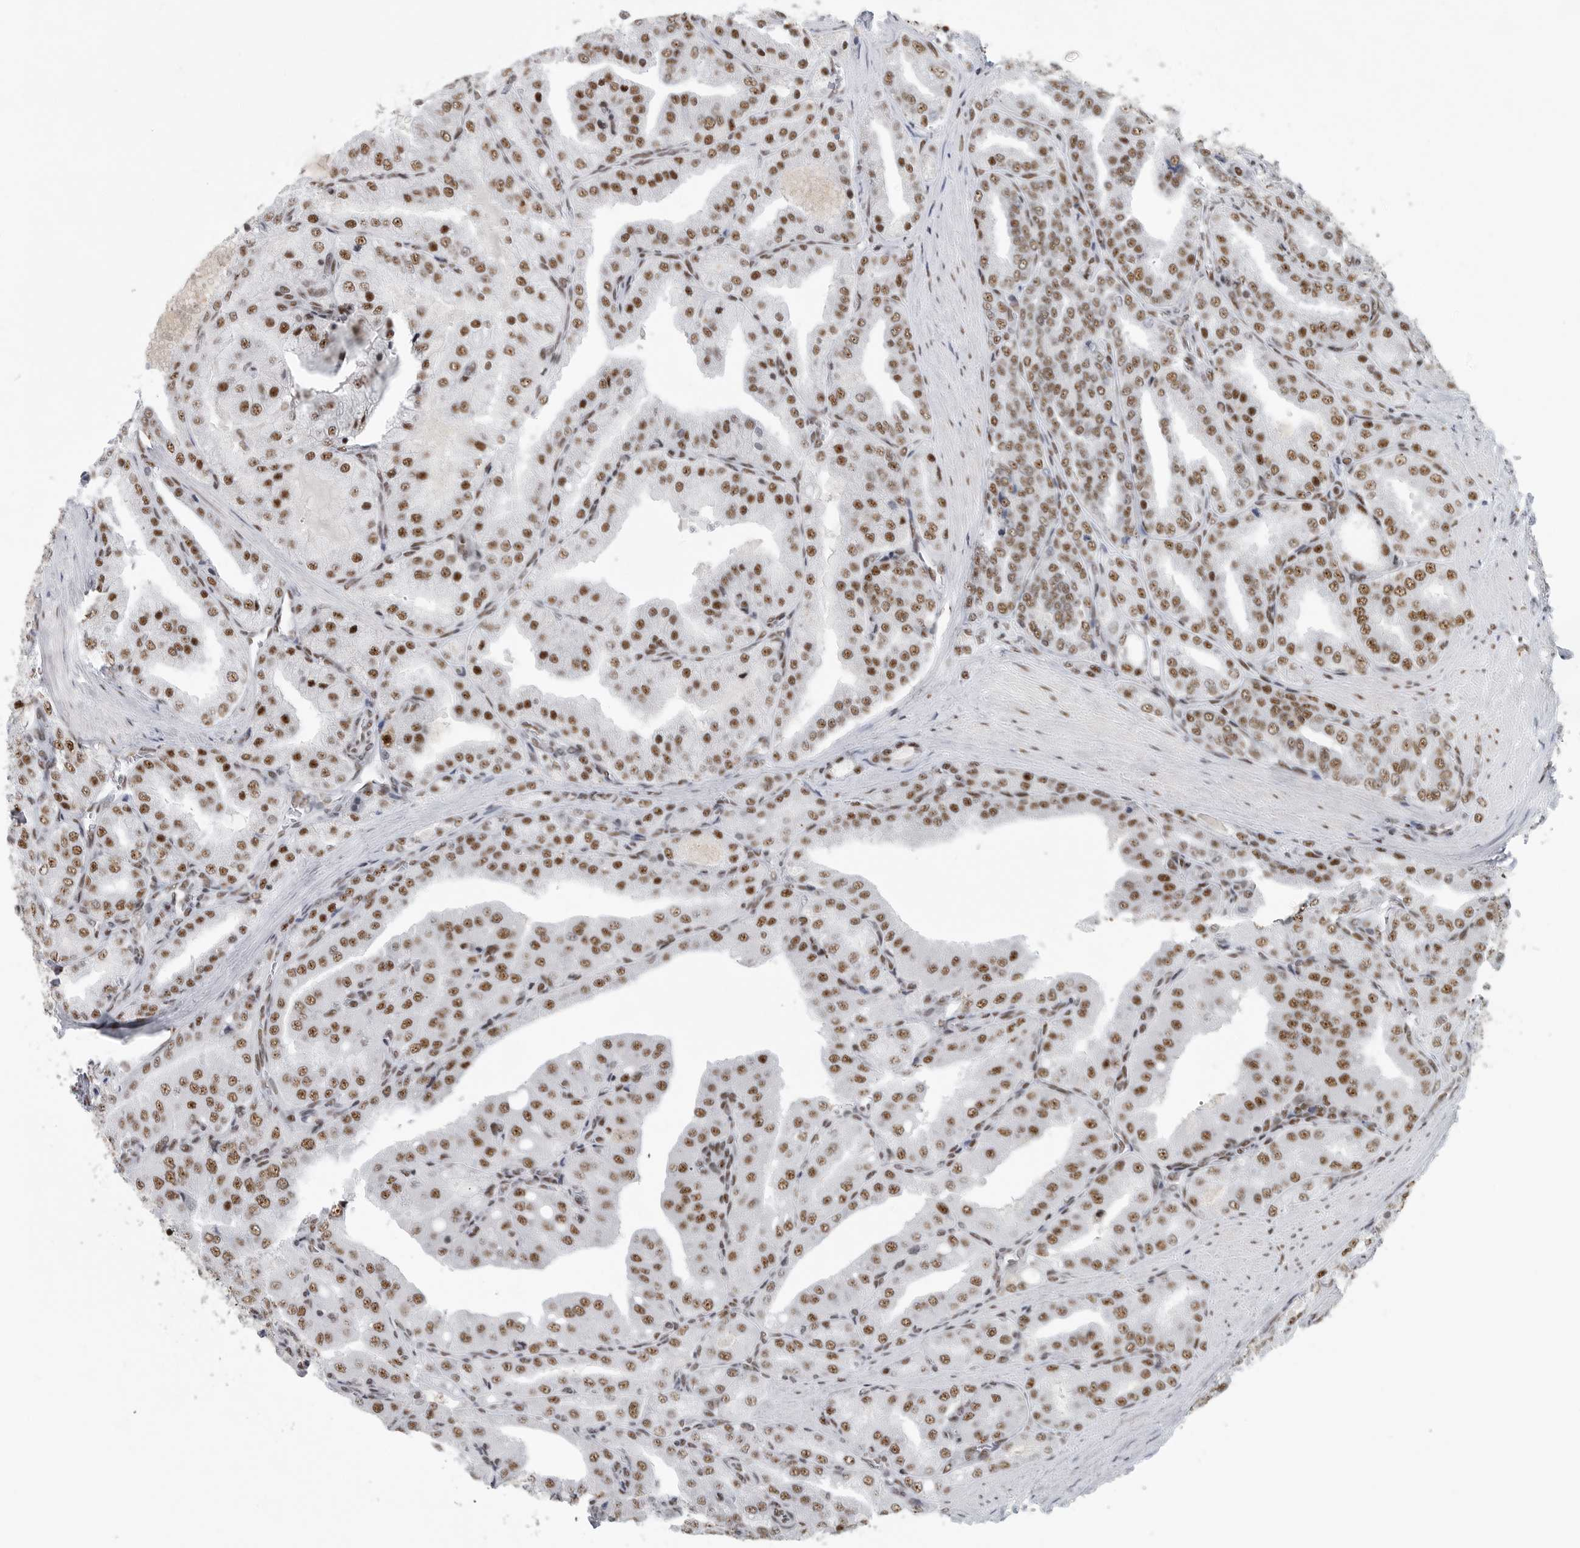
{"staining": {"intensity": "moderate", "quantity": ">75%", "location": "nuclear"}, "tissue": "prostate cancer", "cell_type": "Tumor cells", "image_type": "cancer", "snomed": [{"axis": "morphology", "description": "Adenocarcinoma, High grade"}, {"axis": "topography", "description": "Prostate"}], "caption": "Immunohistochemical staining of human prostate cancer (adenocarcinoma (high-grade)) shows moderate nuclear protein staining in about >75% of tumor cells.", "gene": "BCLAF1", "patient": {"sex": "male", "age": 50}}